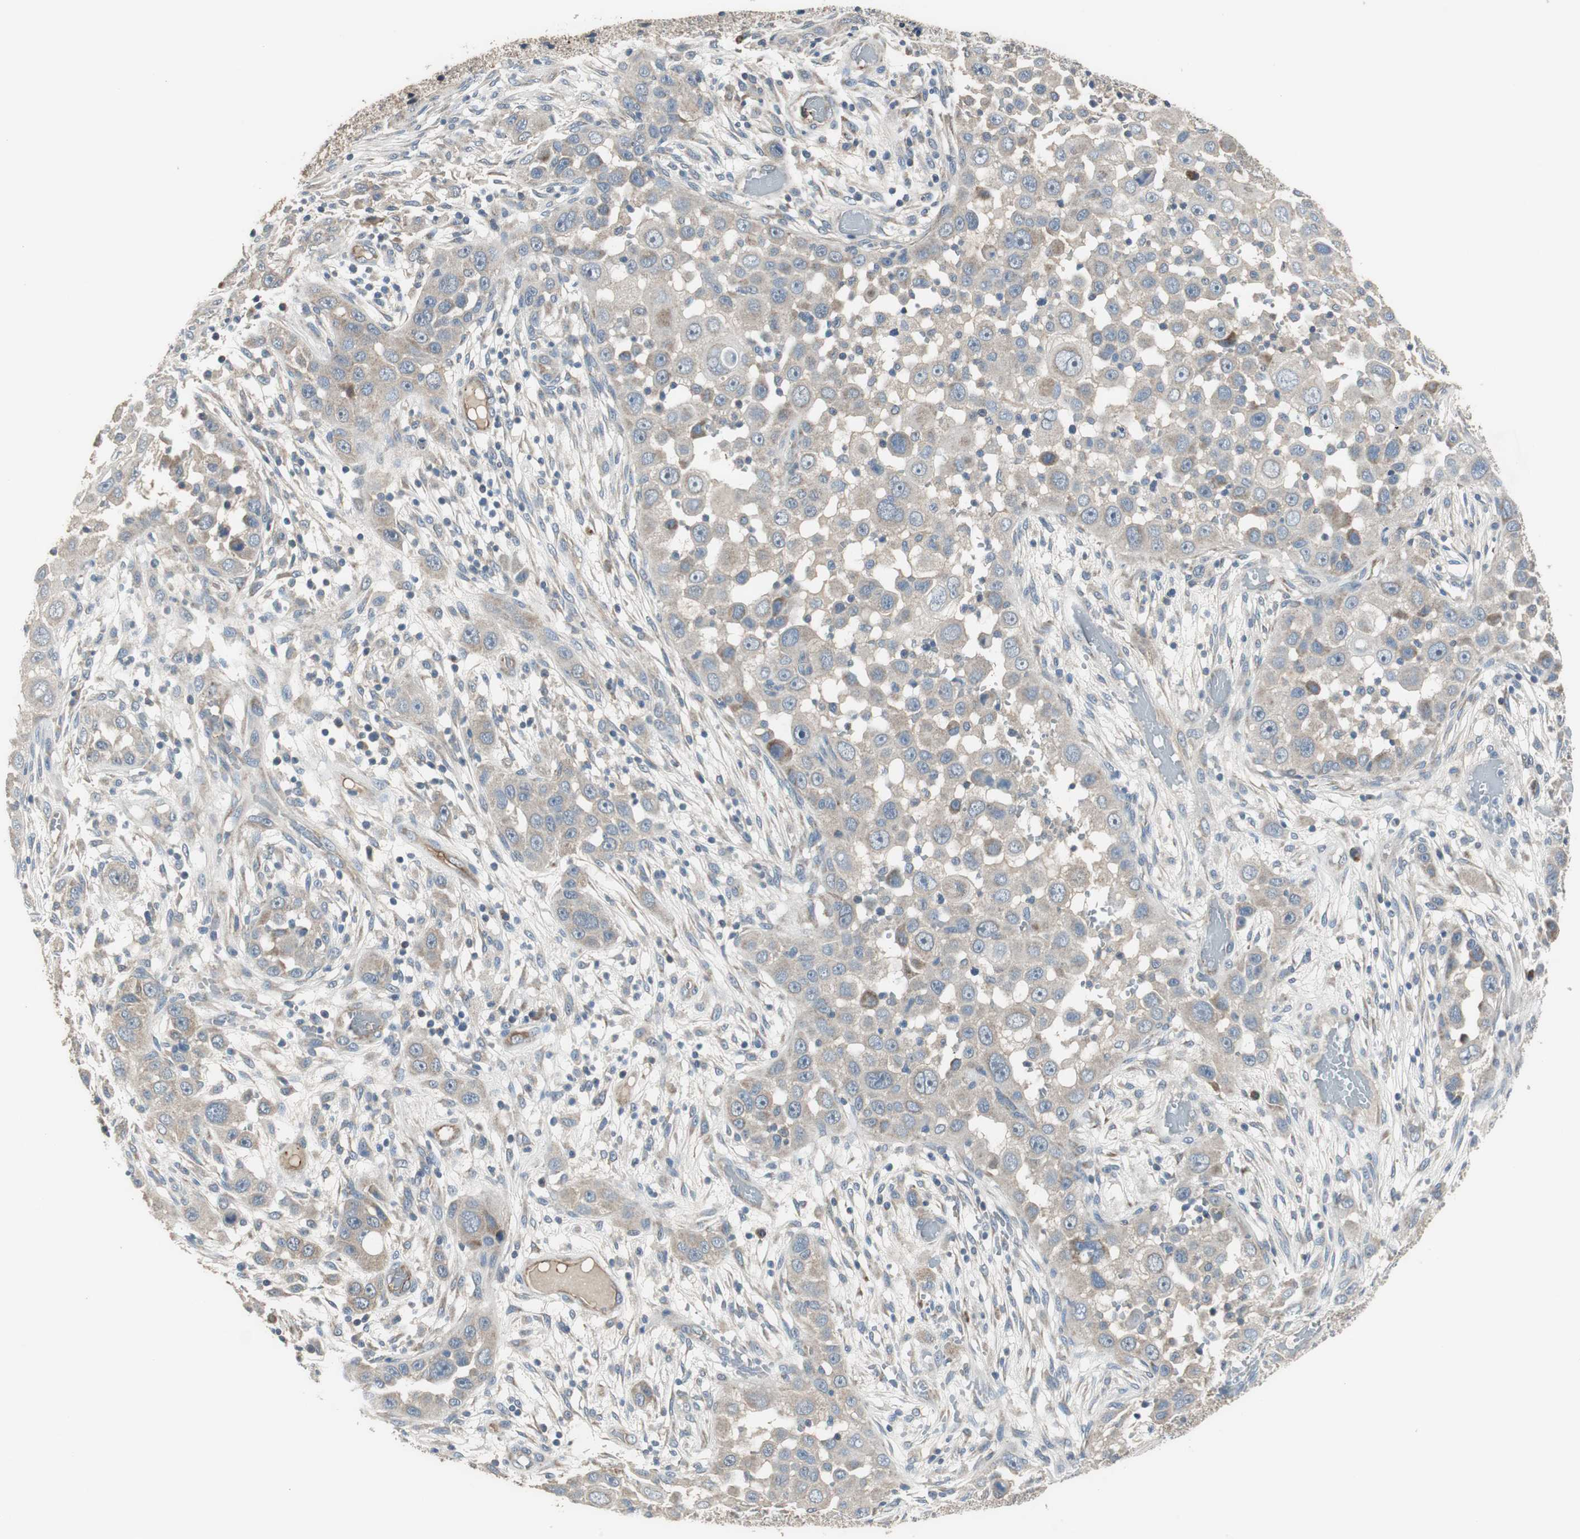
{"staining": {"intensity": "weak", "quantity": ">75%", "location": "cytoplasmic/membranous"}, "tissue": "head and neck cancer", "cell_type": "Tumor cells", "image_type": "cancer", "snomed": [{"axis": "morphology", "description": "Carcinoma, NOS"}, {"axis": "topography", "description": "Head-Neck"}], "caption": "Approximately >75% of tumor cells in head and neck cancer (carcinoma) display weak cytoplasmic/membranous protein expression as visualized by brown immunohistochemical staining.", "gene": "MSTO1", "patient": {"sex": "male", "age": 87}}